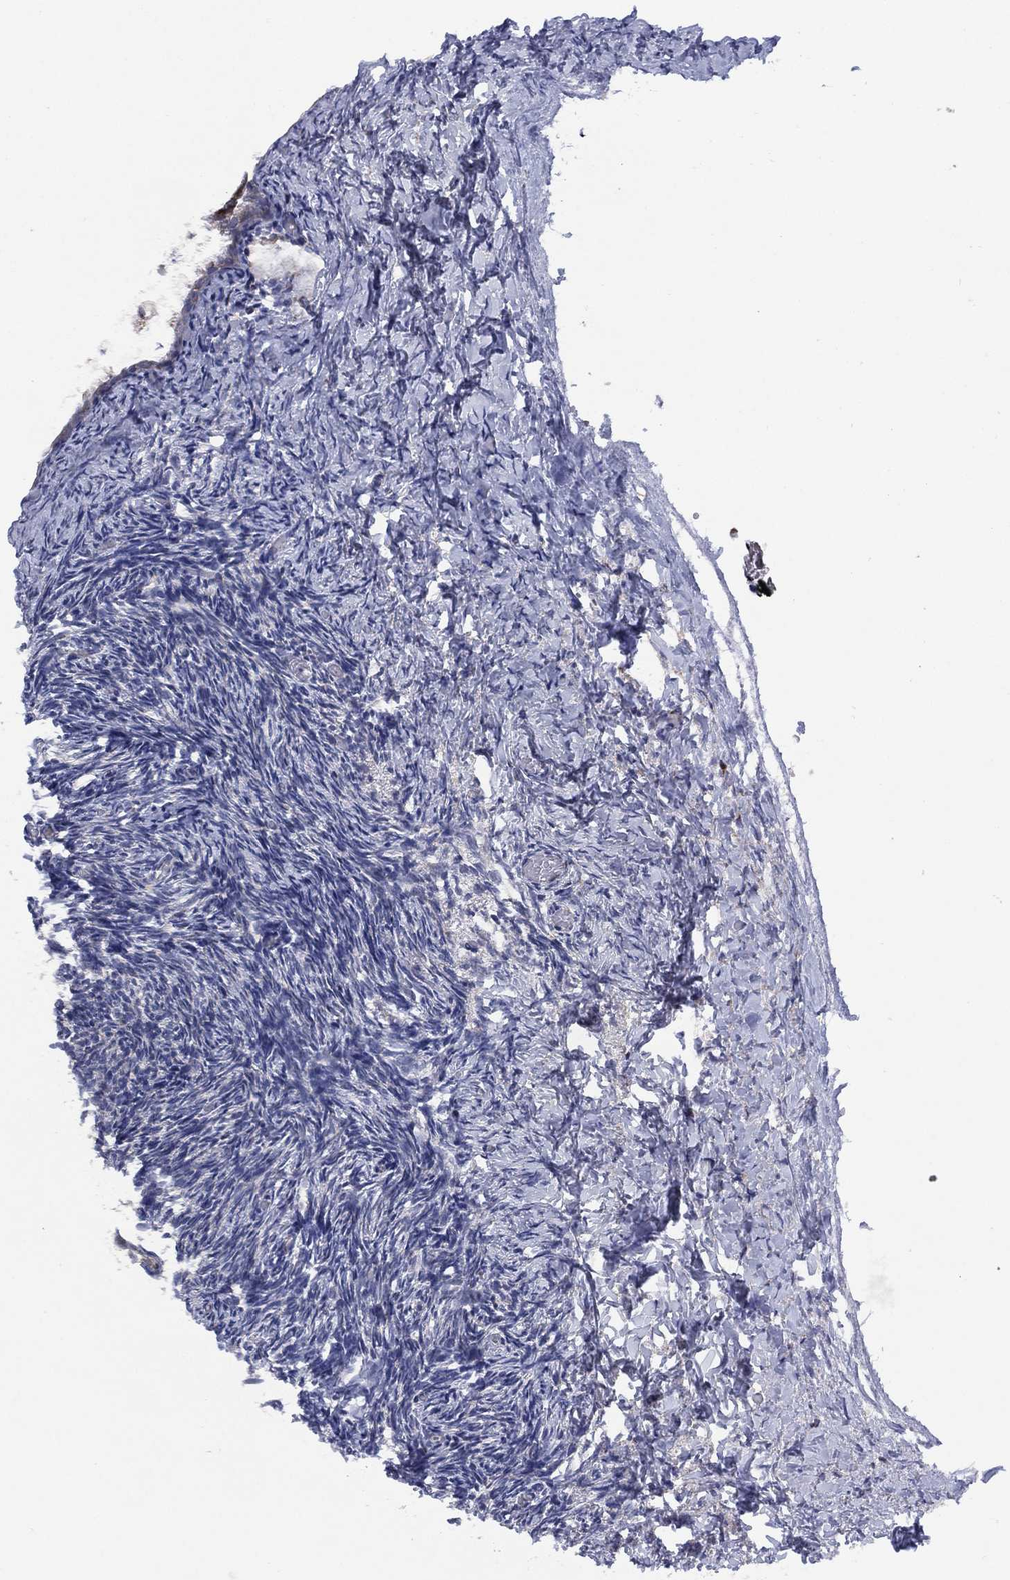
{"staining": {"intensity": "moderate", "quantity": "25%-75%", "location": "cytoplasmic/membranous"}, "tissue": "ovary", "cell_type": "Follicle cells", "image_type": "normal", "snomed": [{"axis": "morphology", "description": "Normal tissue, NOS"}, {"axis": "topography", "description": "Ovary"}], "caption": "Moderate cytoplasmic/membranous expression is identified in approximately 25%-75% of follicle cells in unremarkable ovary.", "gene": "PPP2R5A", "patient": {"sex": "female", "age": 39}}